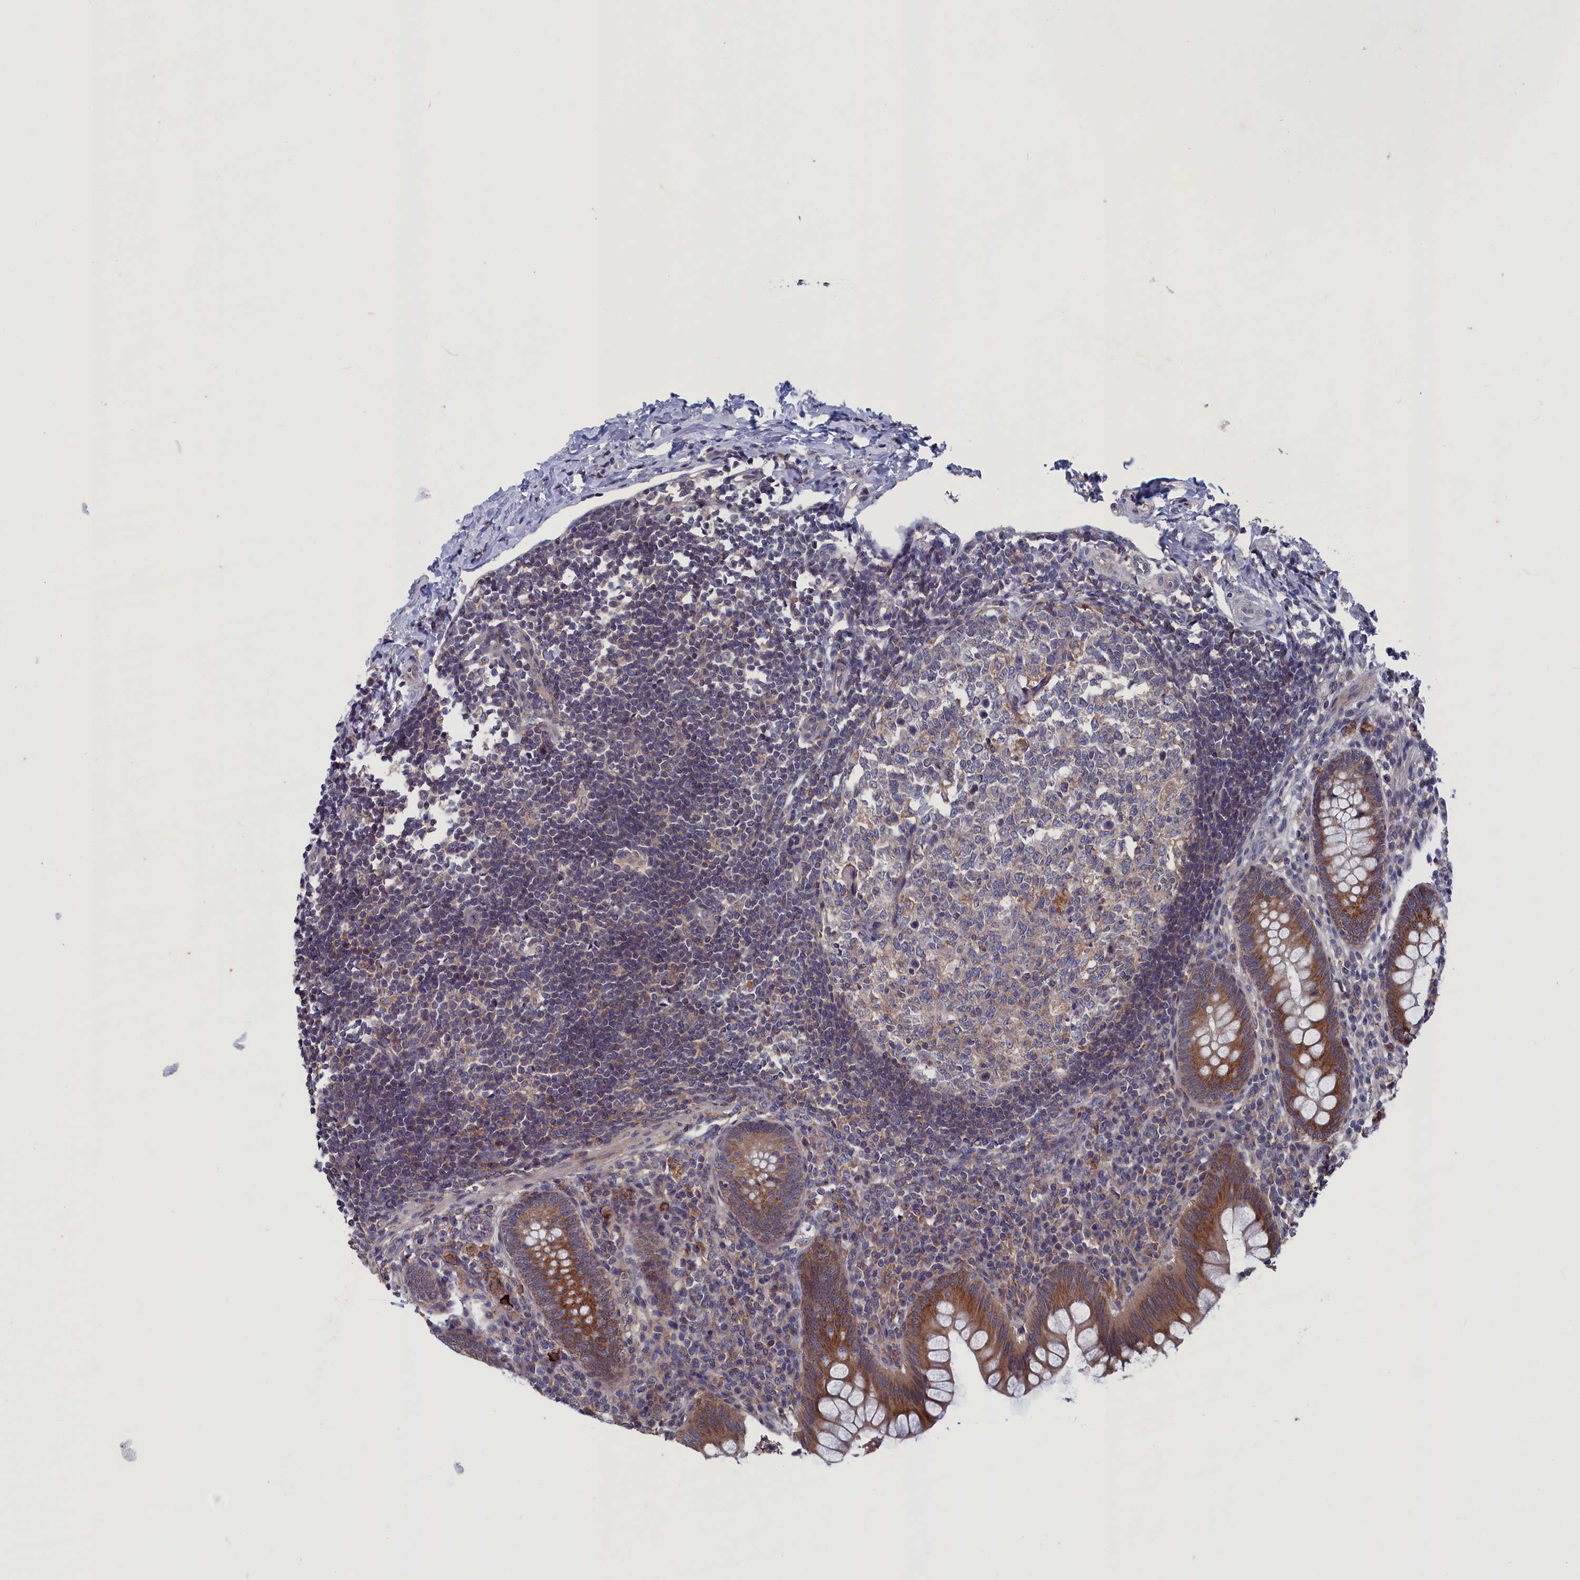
{"staining": {"intensity": "strong", "quantity": ">75%", "location": "cytoplasmic/membranous"}, "tissue": "appendix", "cell_type": "Glandular cells", "image_type": "normal", "snomed": [{"axis": "morphology", "description": "Normal tissue, NOS"}, {"axis": "topography", "description": "Appendix"}], "caption": "Immunohistochemical staining of benign human appendix reveals >75% levels of strong cytoplasmic/membranous protein expression in about >75% of glandular cells. (DAB IHC, brown staining for protein, blue staining for nuclei).", "gene": "SPATA13", "patient": {"sex": "female", "age": 33}}